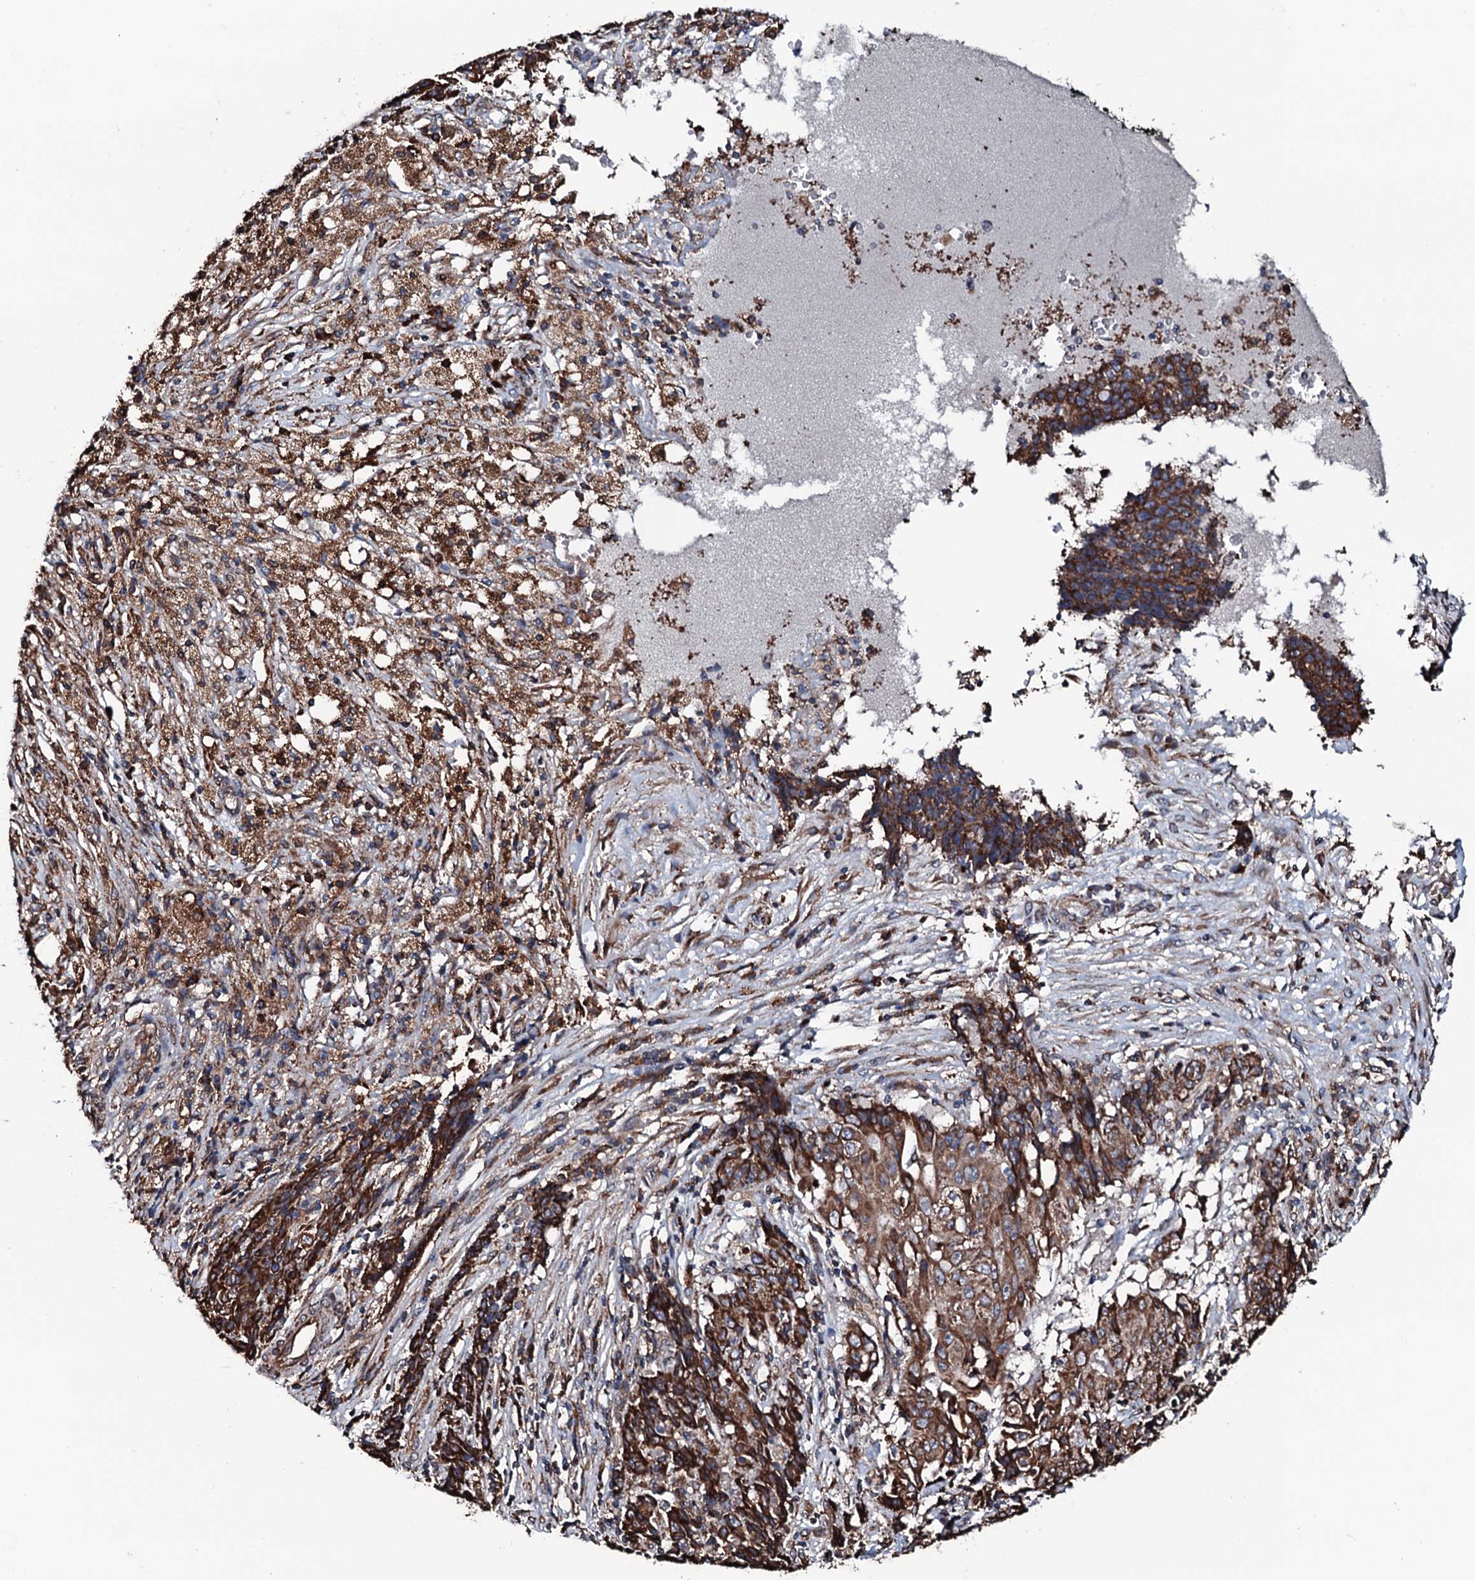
{"staining": {"intensity": "moderate", "quantity": ">75%", "location": "cytoplasmic/membranous"}, "tissue": "ovarian cancer", "cell_type": "Tumor cells", "image_type": "cancer", "snomed": [{"axis": "morphology", "description": "Carcinoma, endometroid"}, {"axis": "topography", "description": "Ovary"}], "caption": "Immunohistochemical staining of ovarian endometroid carcinoma shows medium levels of moderate cytoplasmic/membranous positivity in approximately >75% of tumor cells.", "gene": "RAB12", "patient": {"sex": "female", "age": 42}}